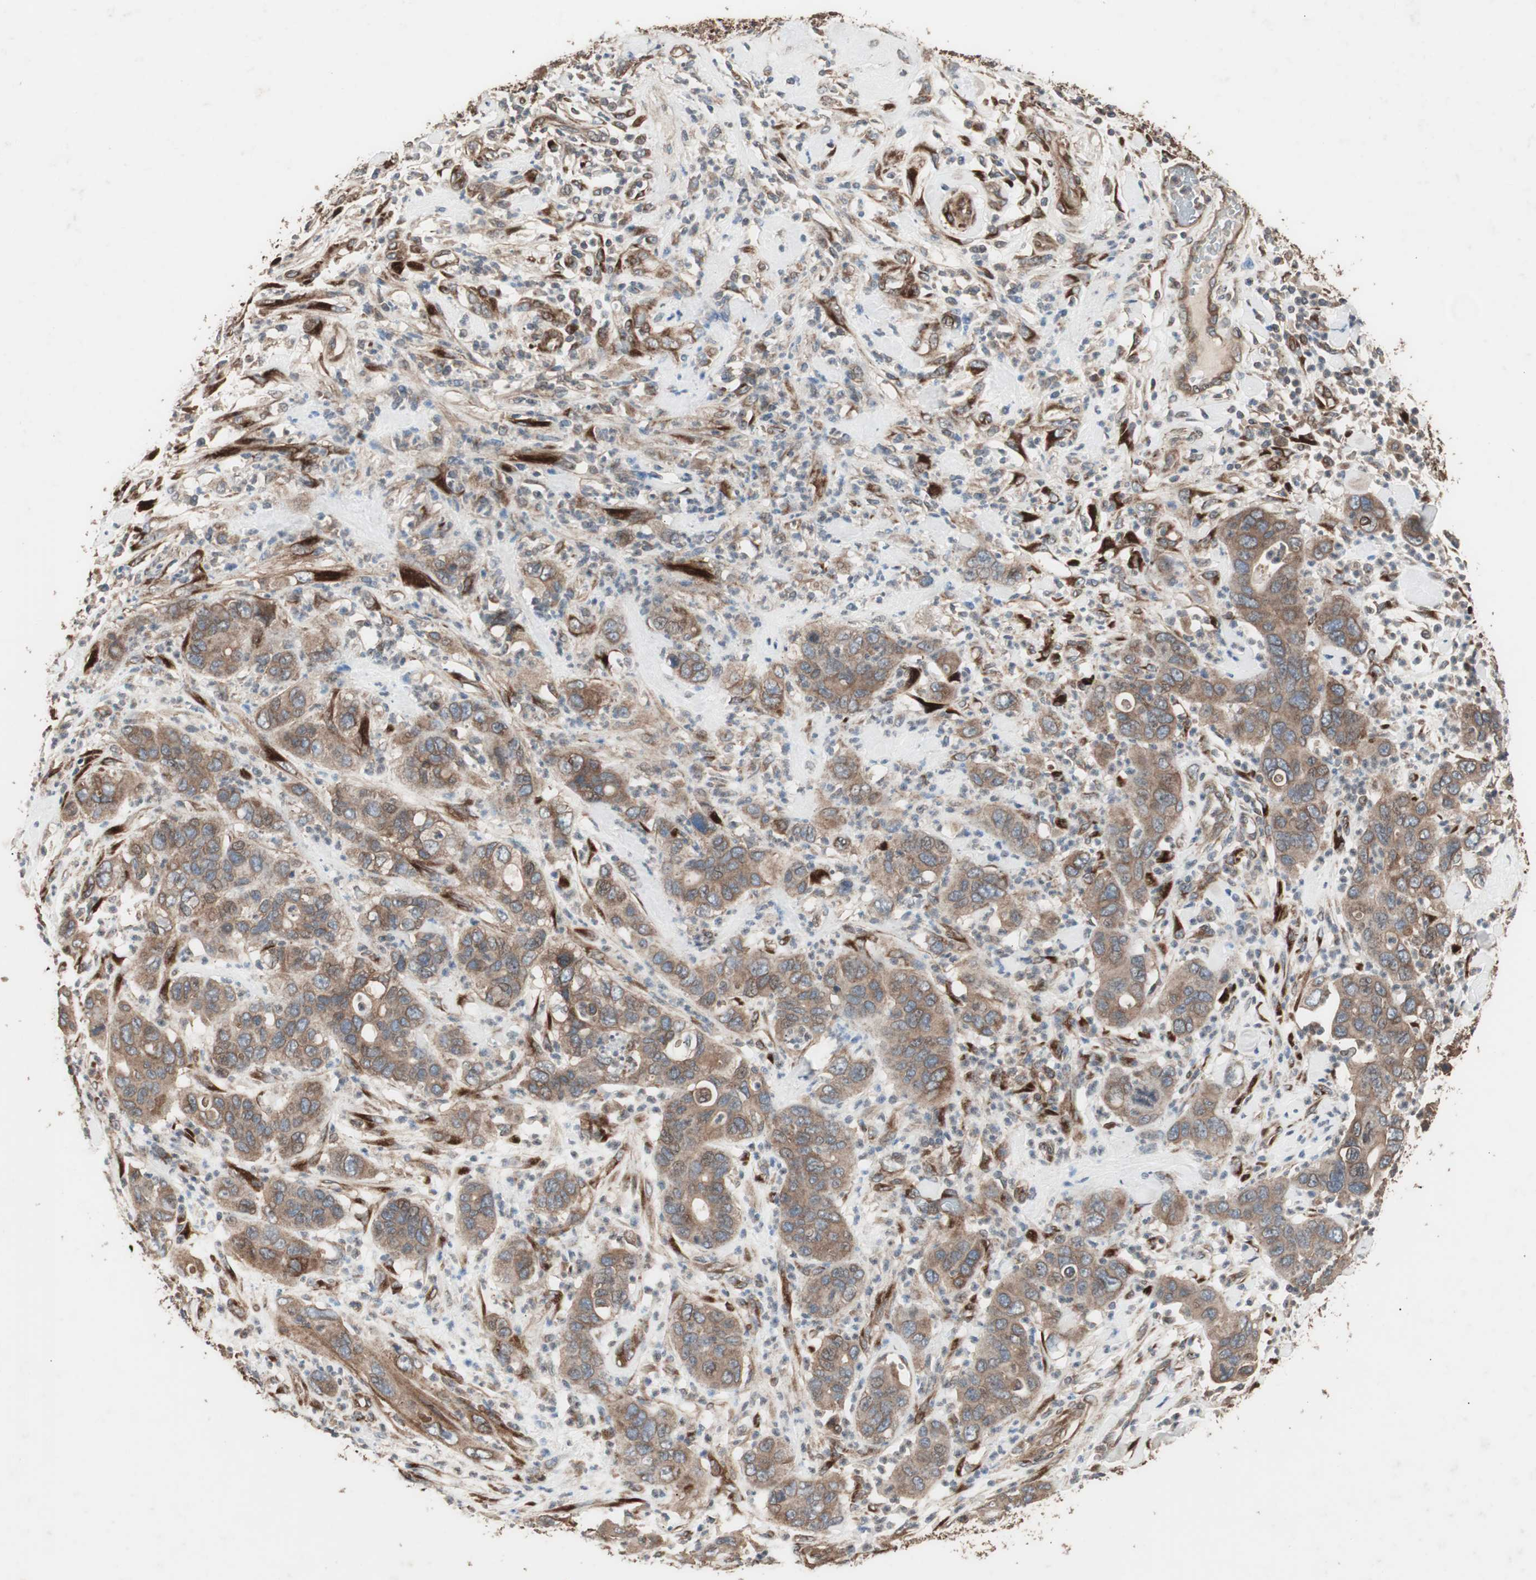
{"staining": {"intensity": "moderate", "quantity": ">75%", "location": "cytoplasmic/membranous"}, "tissue": "pancreatic cancer", "cell_type": "Tumor cells", "image_type": "cancer", "snomed": [{"axis": "morphology", "description": "Adenocarcinoma, NOS"}, {"axis": "topography", "description": "Pancreas"}], "caption": "An image of pancreatic cancer stained for a protein reveals moderate cytoplasmic/membranous brown staining in tumor cells. (brown staining indicates protein expression, while blue staining denotes nuclei).", "gene": "LZTS1", "patient": {"sex": "female", "age": 71}}